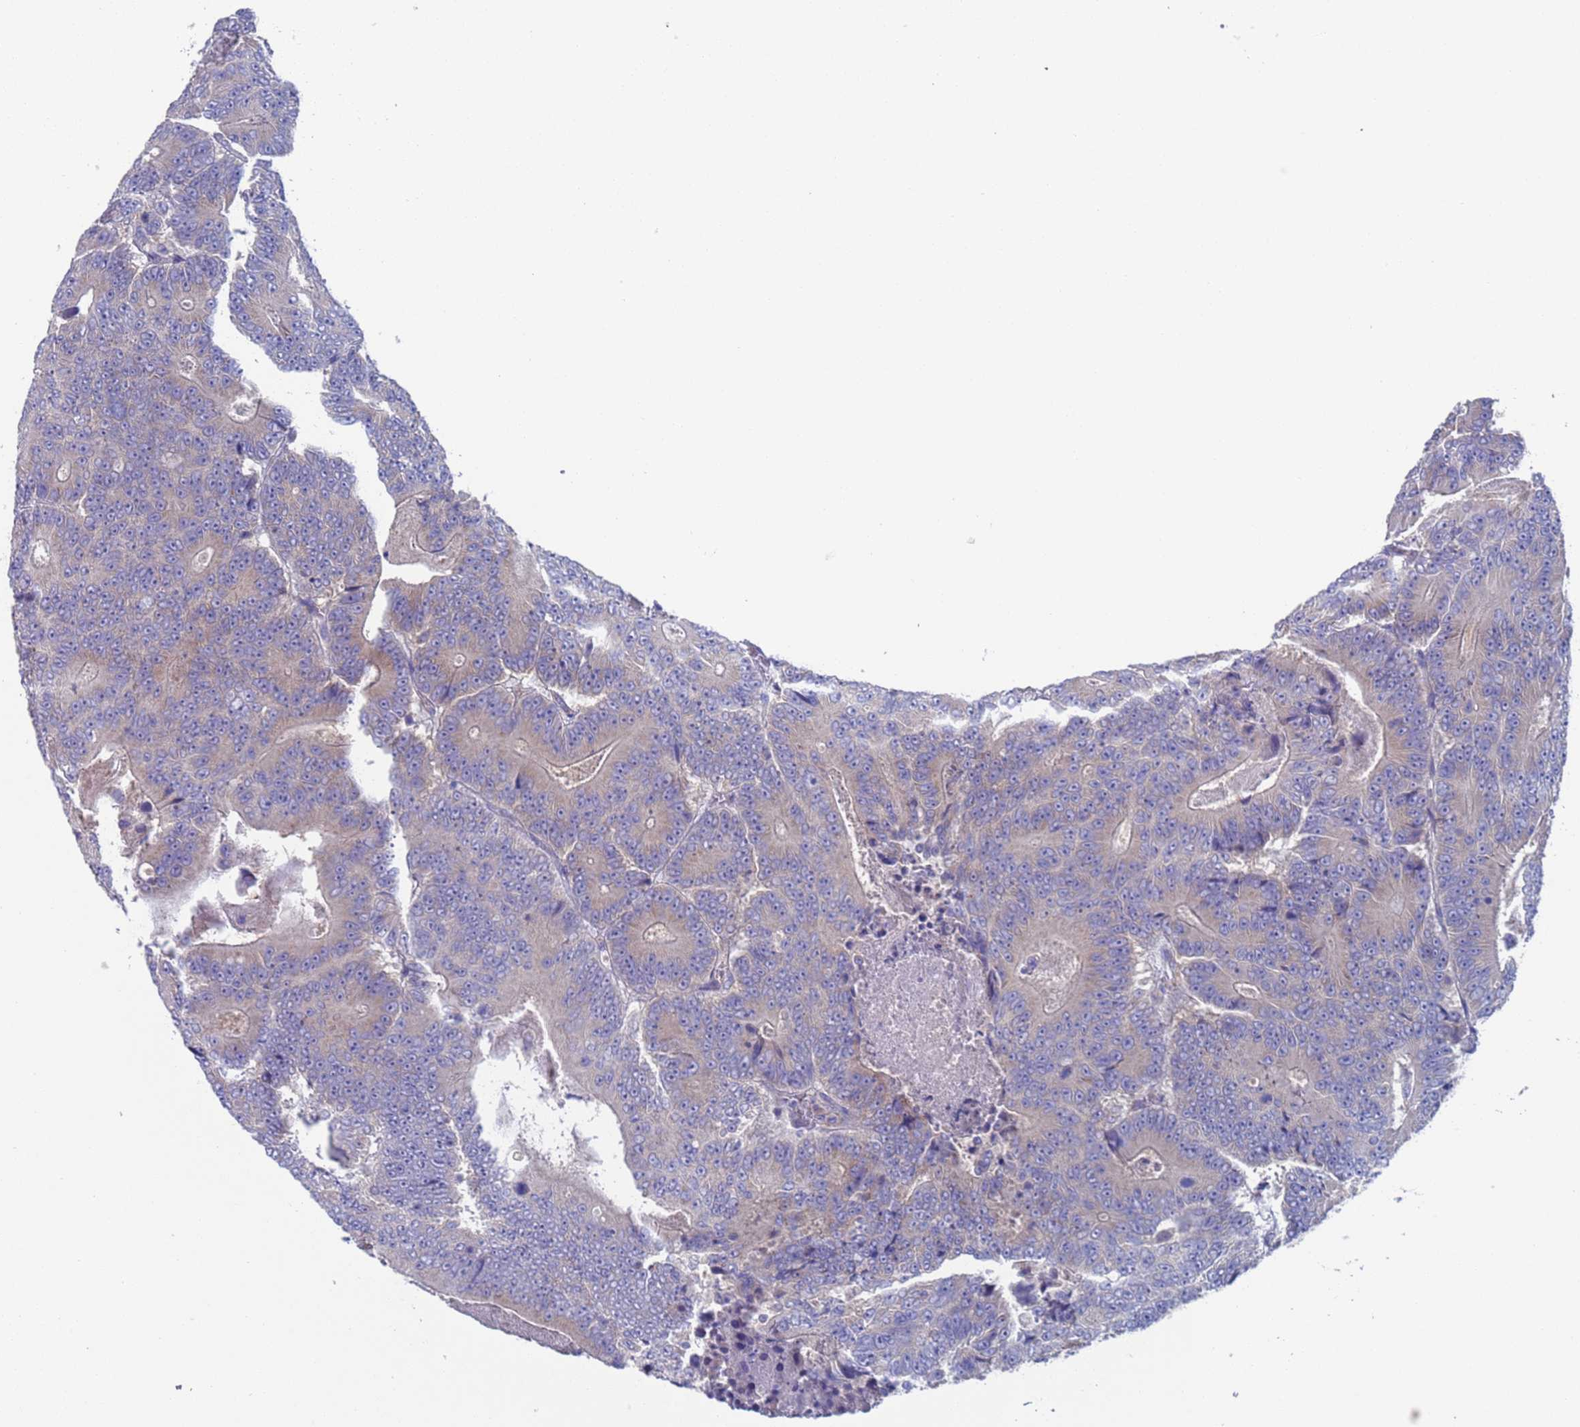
{"staining": {"intensity": "negative", "quantity": "none", "location": "none"}, "tissue": "colorectal cancer", "cell_type": "Tumor cells", "image_type": "cancer", "snomed": [{"axis": "morphology", "description": "Adenocarcinoma, NOS"}, {"axis": "topography", "description": "Colon"}], "caption": "The histopathology image demonstrates no significant staining in tumor cells of adenocarcinoma (colorectal).", "gene": "PET117", "patient": {"sex": "male", "age": 83}}